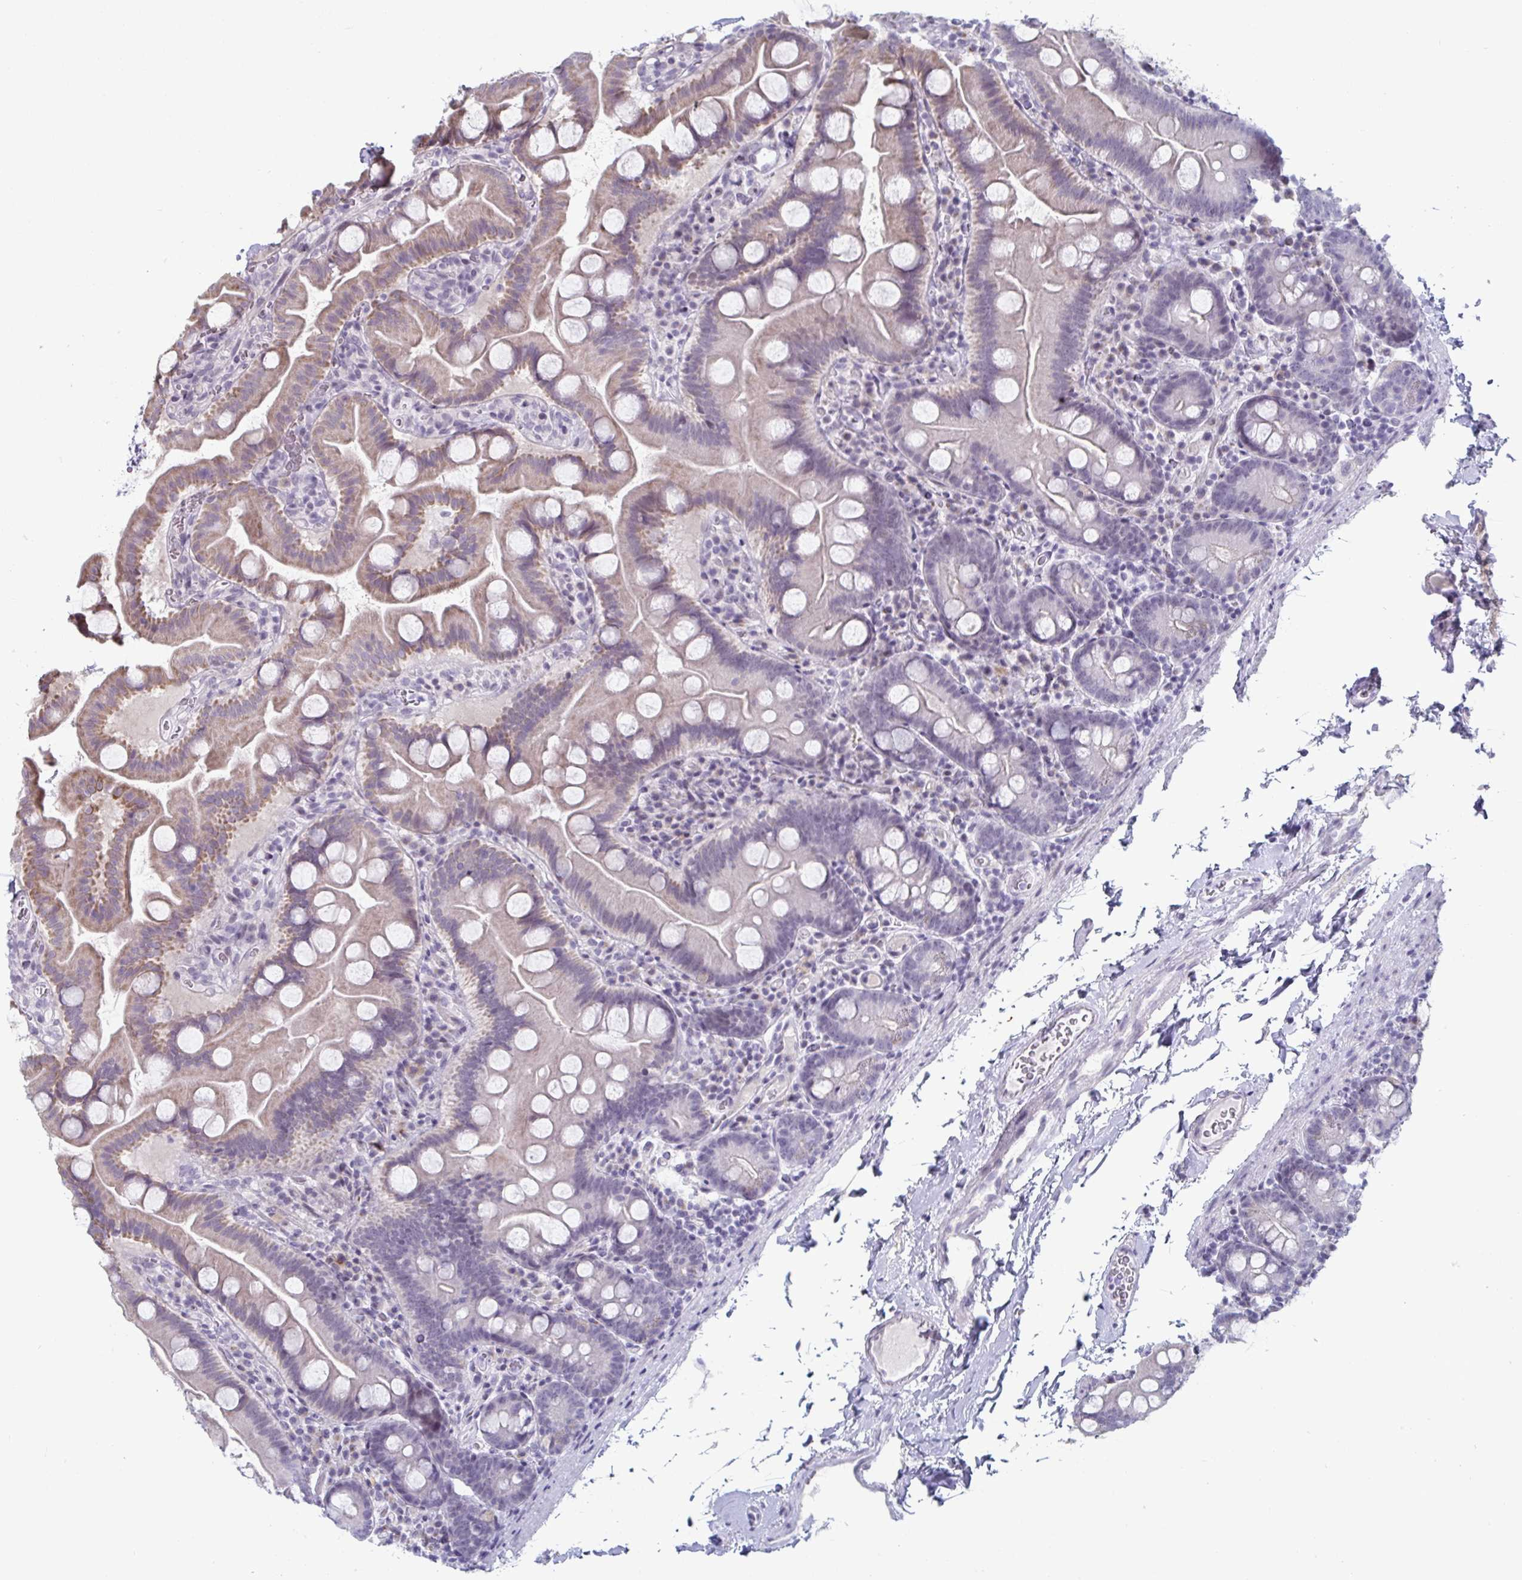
{"staining": {"intensity": "moderate", "quantity": "<25%", "location": "cytoplasmic/membranous"}, "tissue": "small intestine", "cell_type": "Glandular cells", "image_type": "normal", "snomed": [{"axis": "morphology", "description": "Normal tissue, NOS"}, {"axis": "topography", "description": "Small intestine"}], "caption": "This is a micrograph of IHC staining of benign small intestine, which shows moderate positivity in the cytoplasmic/membranous of glandular cells.", "gene": "VSIG10L", "patient": {"sex": "female", "age": 68}}